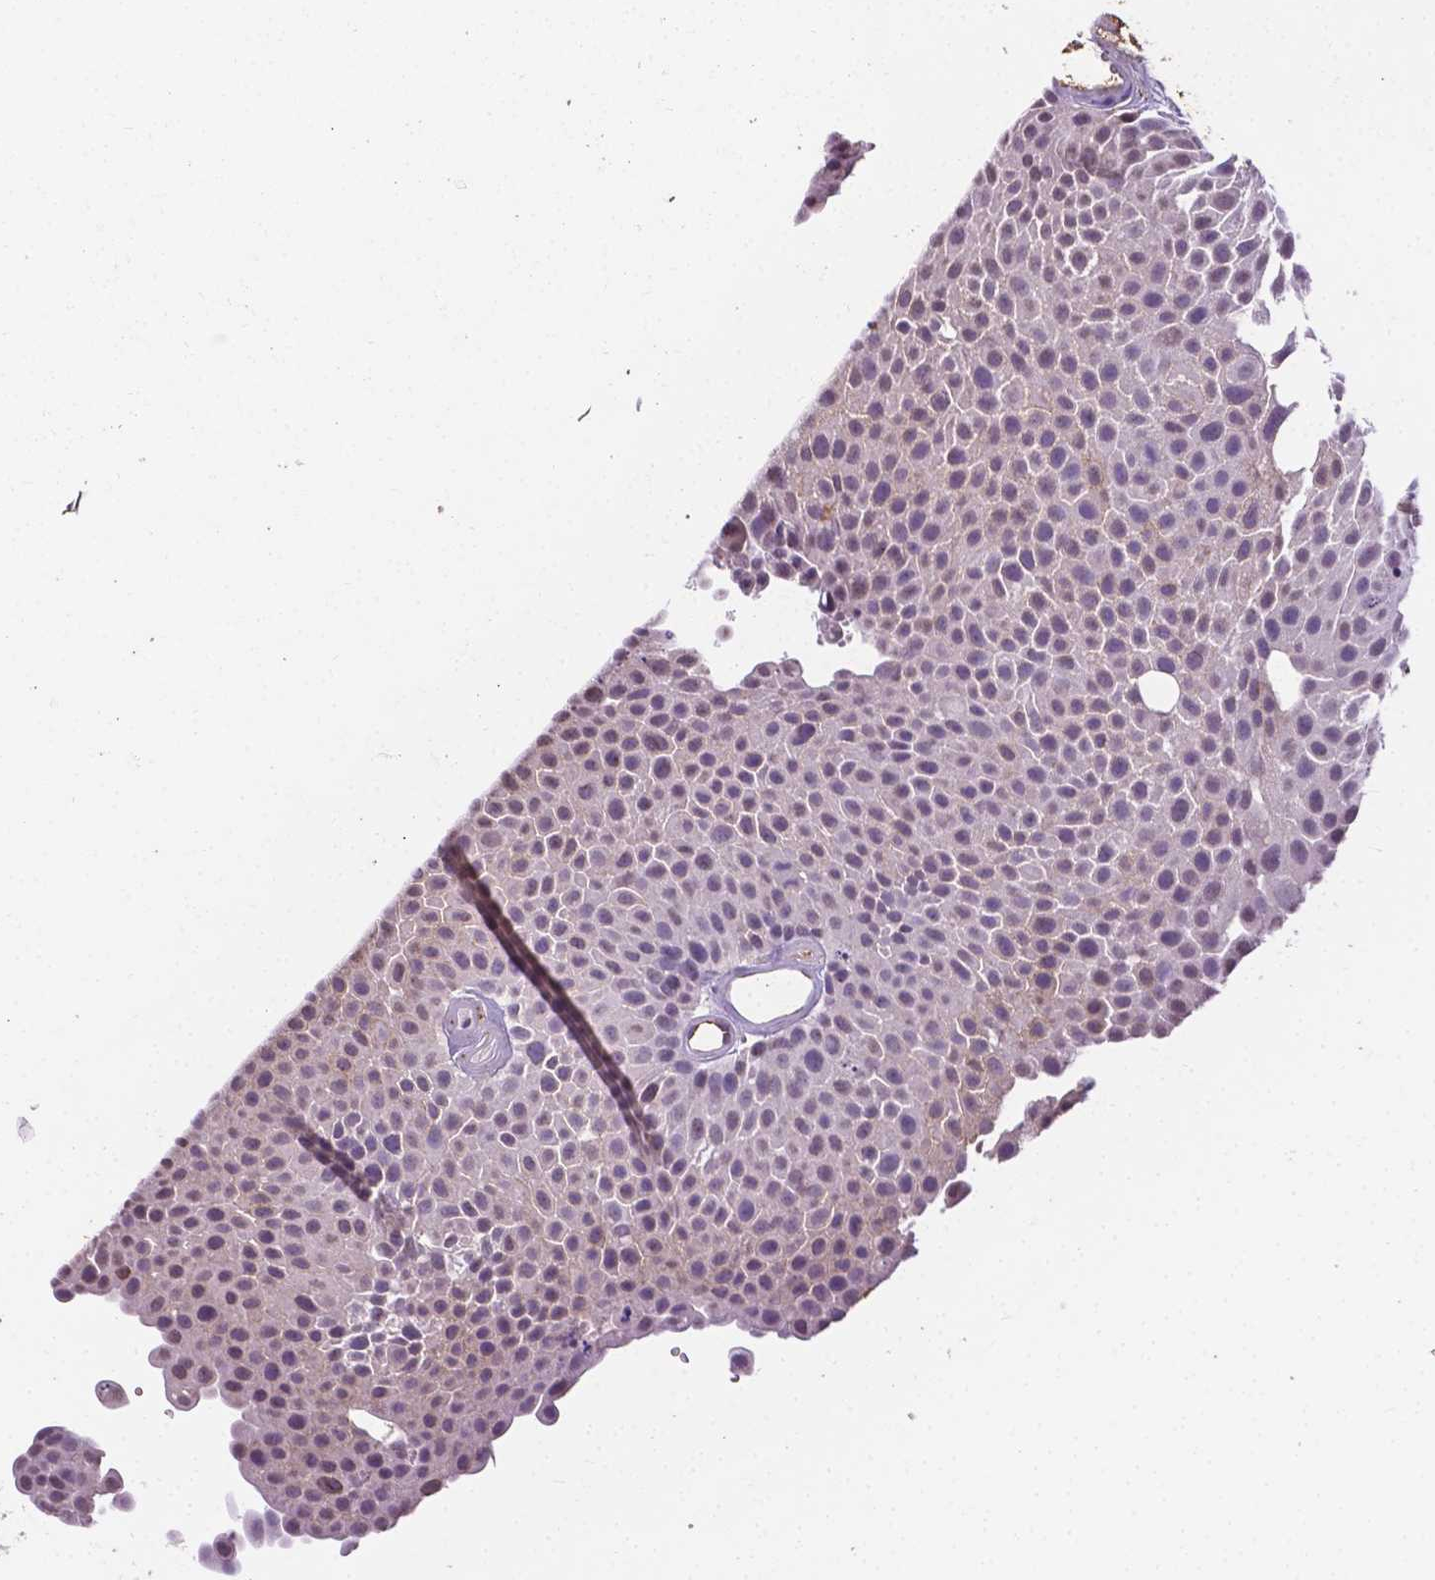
{"staining": {"intensity": "negative", "quantity": "none", "location": "none"}, "tissue": "urothelial cancer", "cell_type": "Tumor cells", "image_type": "cancer", "snomed": [{"axis": "morphology", "description": "Urothelial carcinoma, Low grade"}, {"axis": "topography", "description": "Urinary bladder"}], "caption": "Photomicrograph shows no significant protein expression in tumor cells of urothelial carcinoma (low-grade).", "gene": "APOE", "patient": {"sex": "male", "age": 72}}